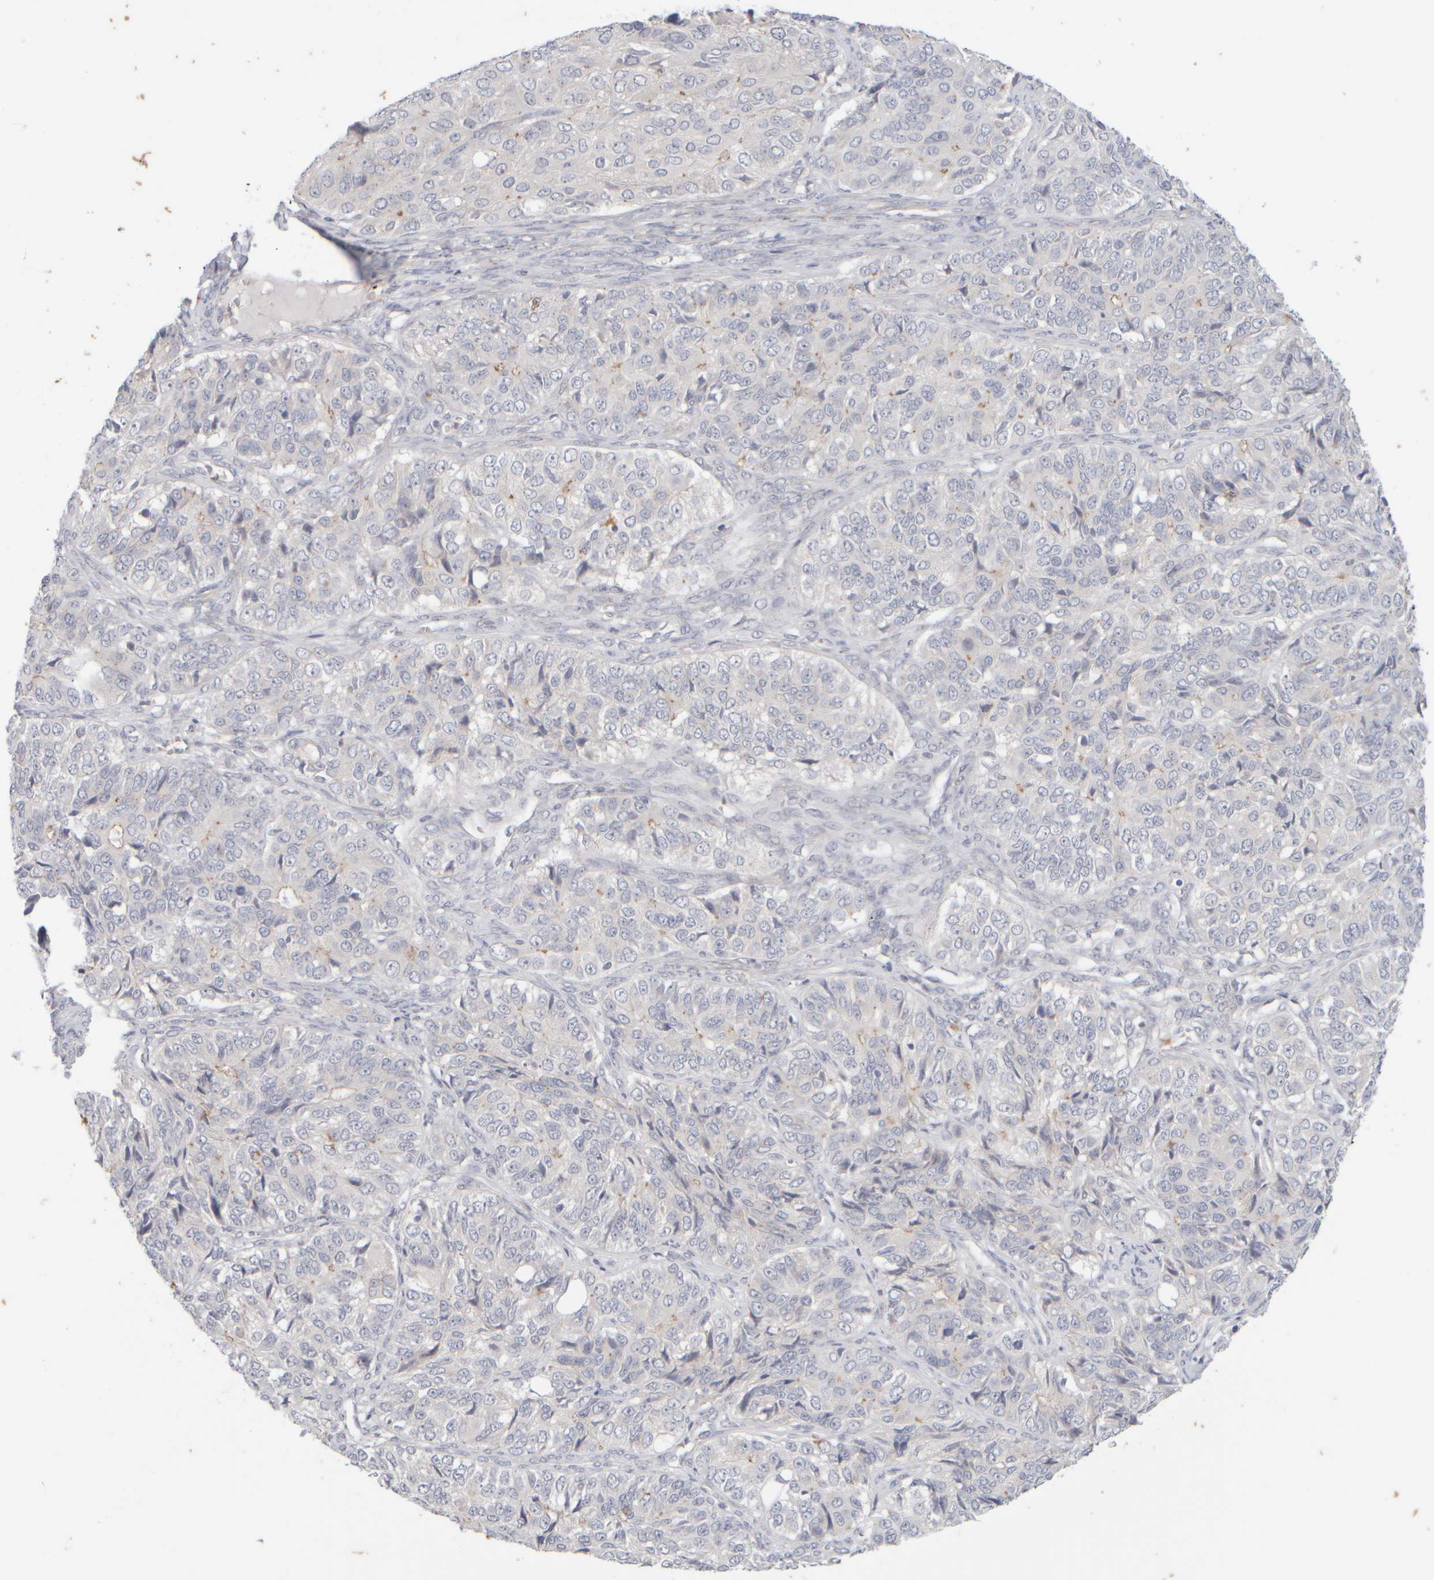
{"staining": {"intensity": "weak", "quantity": "<25%", "location": "cytoplasmic/membranous"}, "tissue": "ovarian cancer", "cell_type": "Tumor cells", "image_type": "cancer", "snomed": [{"axis": "morphology", "description": "Carcinoma, endometroid"}, {"axis": "topography", "description": "Ovary"}], "caption": "DAB (3,3'-diaminobenzidine) immunohistochemical staining of ovarian cancer reveals no significant positivity in tumor cells.", "gene": "GOPC", "patient": {"sex": "female", "age": 51}}